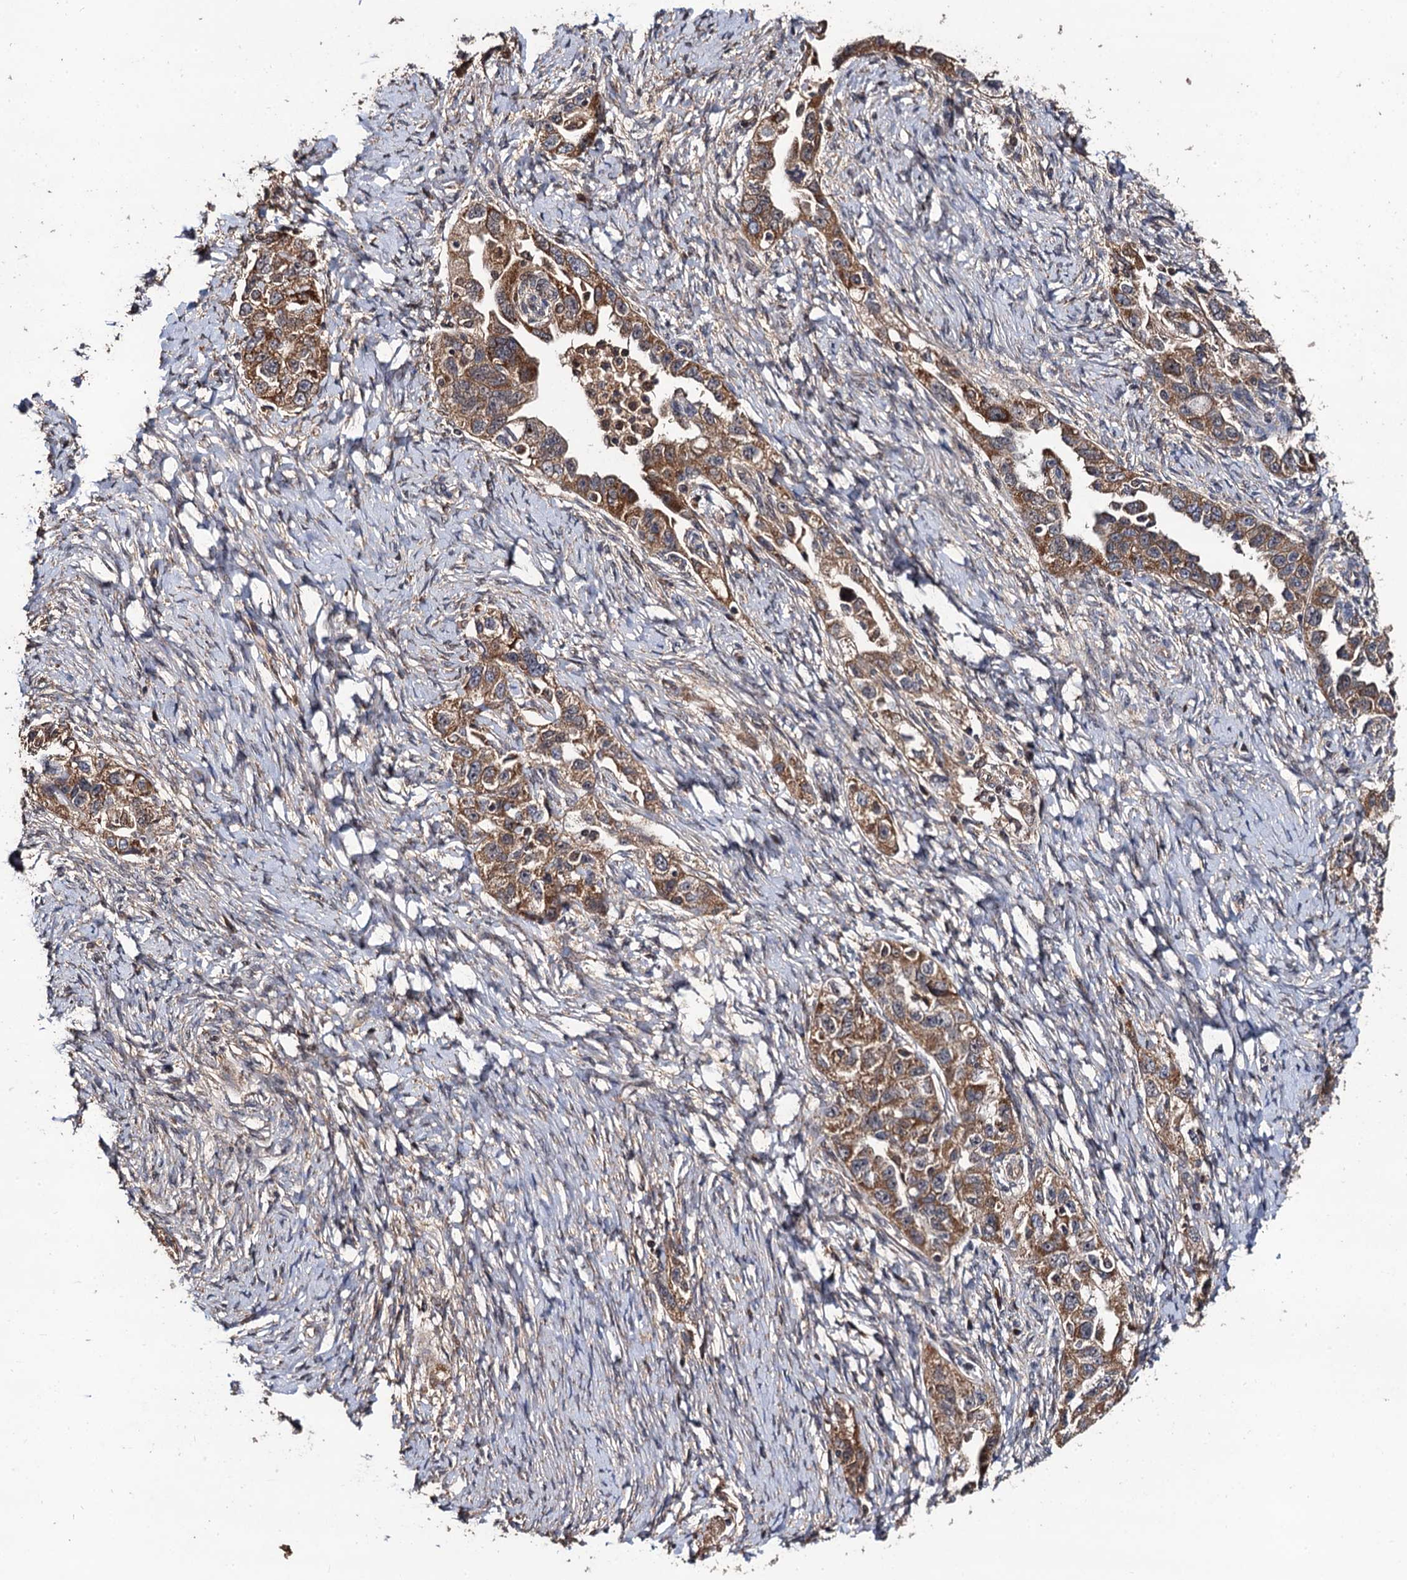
{"staining": {"intensity": "moderate", "quantity": ">75%", "location": "cytoplasmic/membranous"}, "tissue": "ovarian cancer", "cell_type": "Tumor cells", "image_type": "cancer", "snomed": [{"axis": "morphology", "description": "Carcinoma, NOS"}, {"axis": "morphology", "description": "Cystadenocarcinoma, serous, NOS"}, {"axis": "topography", "description": "Ovary"}], "caption": "Immunohistochemistry (IHC) image of human carcinoma (ovarian) stained for a protein (brown), which displays medium levels of moderate cytoplasmic/membranous positivity in approximately >75% of tumor cells.", "gene": "MIER2", "patient": {"sex": "female", "age": 69}}